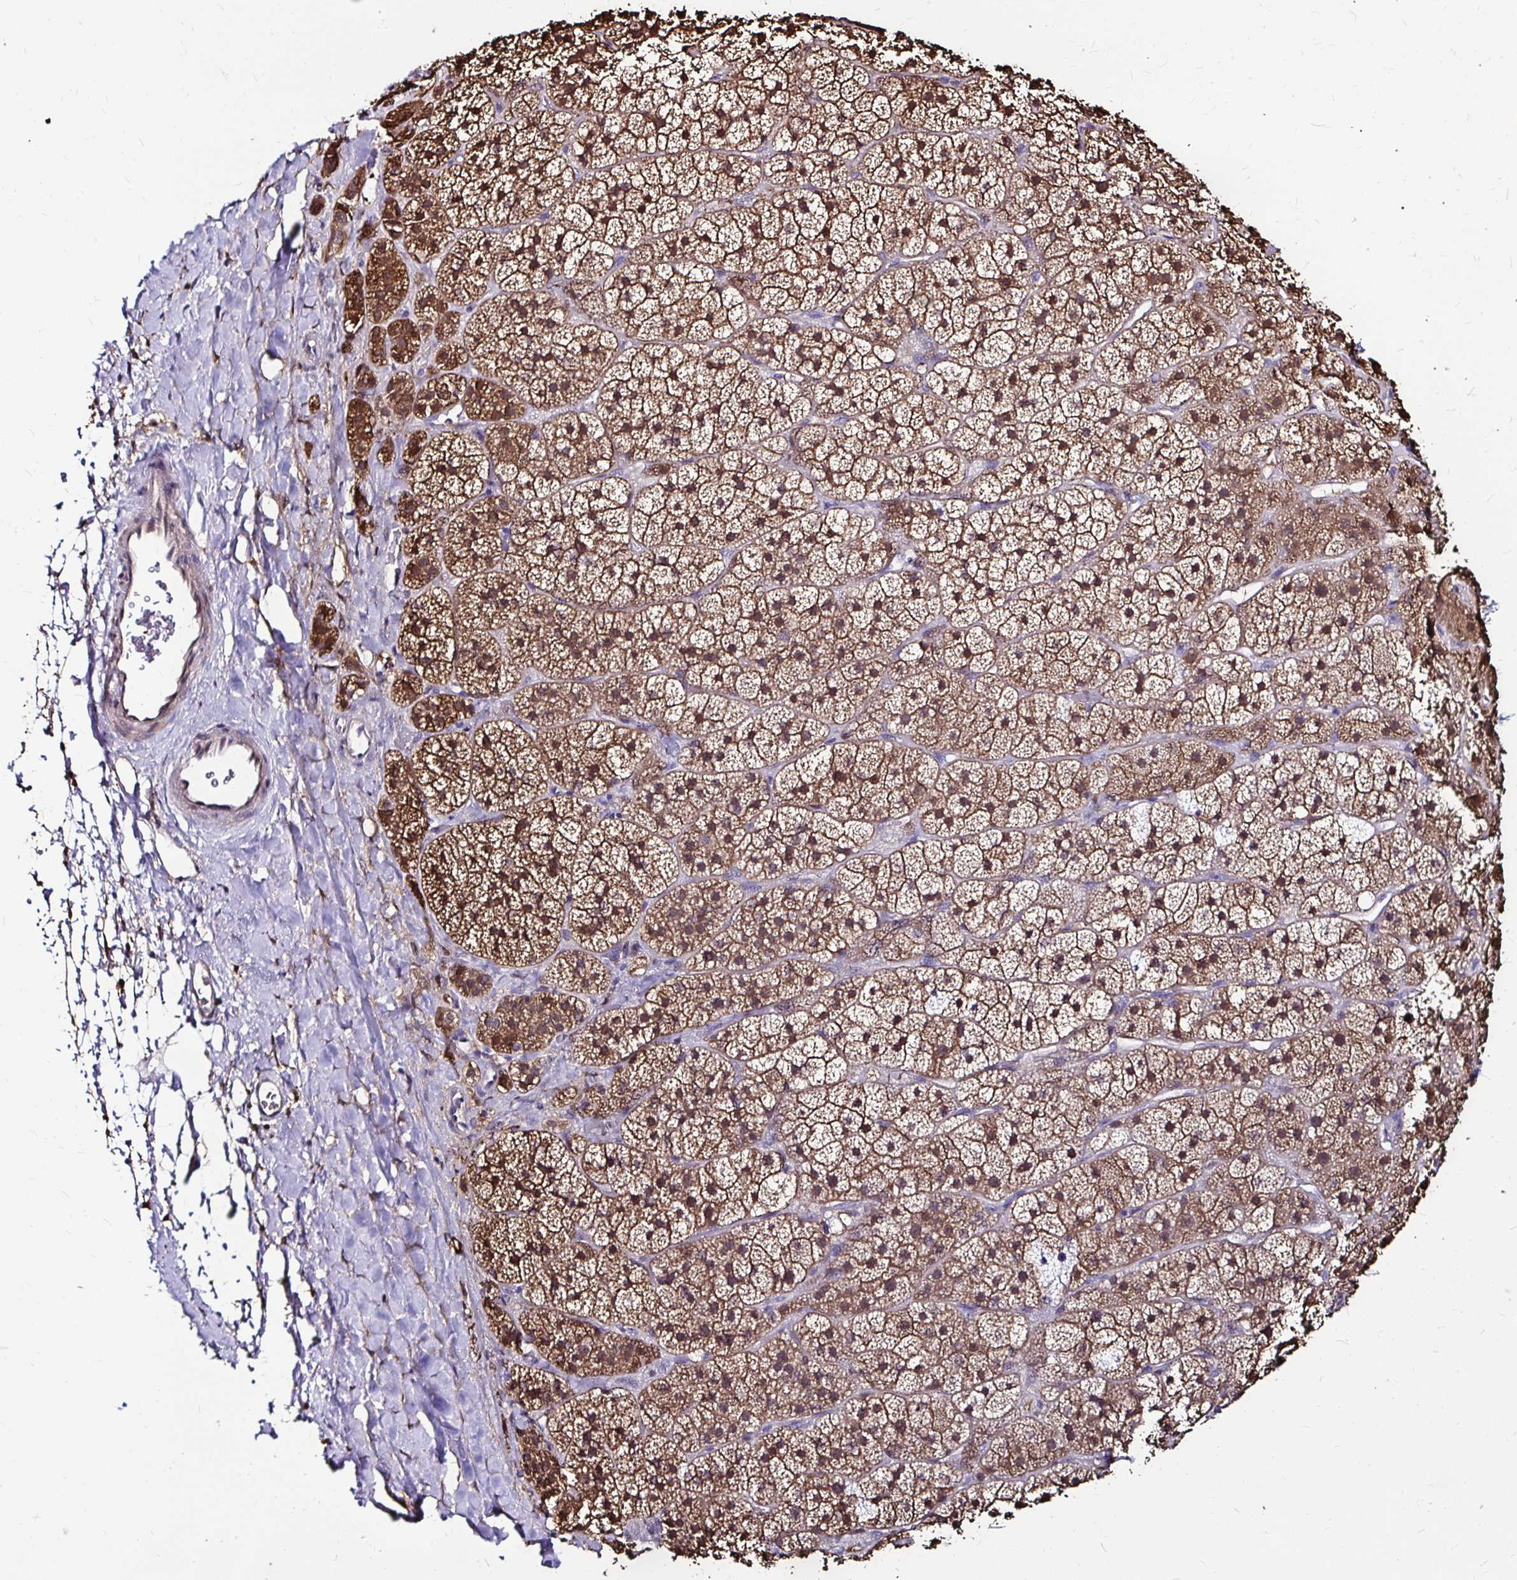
{"staining": {"intensity": "moderate", "quantity": ">75%", "location": "cytoplasmic/membranous,nuclear"}, "tissue": "adrenal gland", "cell_type": "Glandular cells", "image_type": "normal", "snomed": [{"axis": "morphology", "description": "Normal tissue, NOS"}, {"axis": "topography", "description": "Adrenal gland"}], "caption": "High-power microscopy captured an IHC micrograph of unremarkable adrenal gland, revealing moderate cytoplasmic/membranous,nuclear positivity in about >75% of glandular cells.", "gene": "IDH1", "patient": {"sex": "male", "age": 57}}